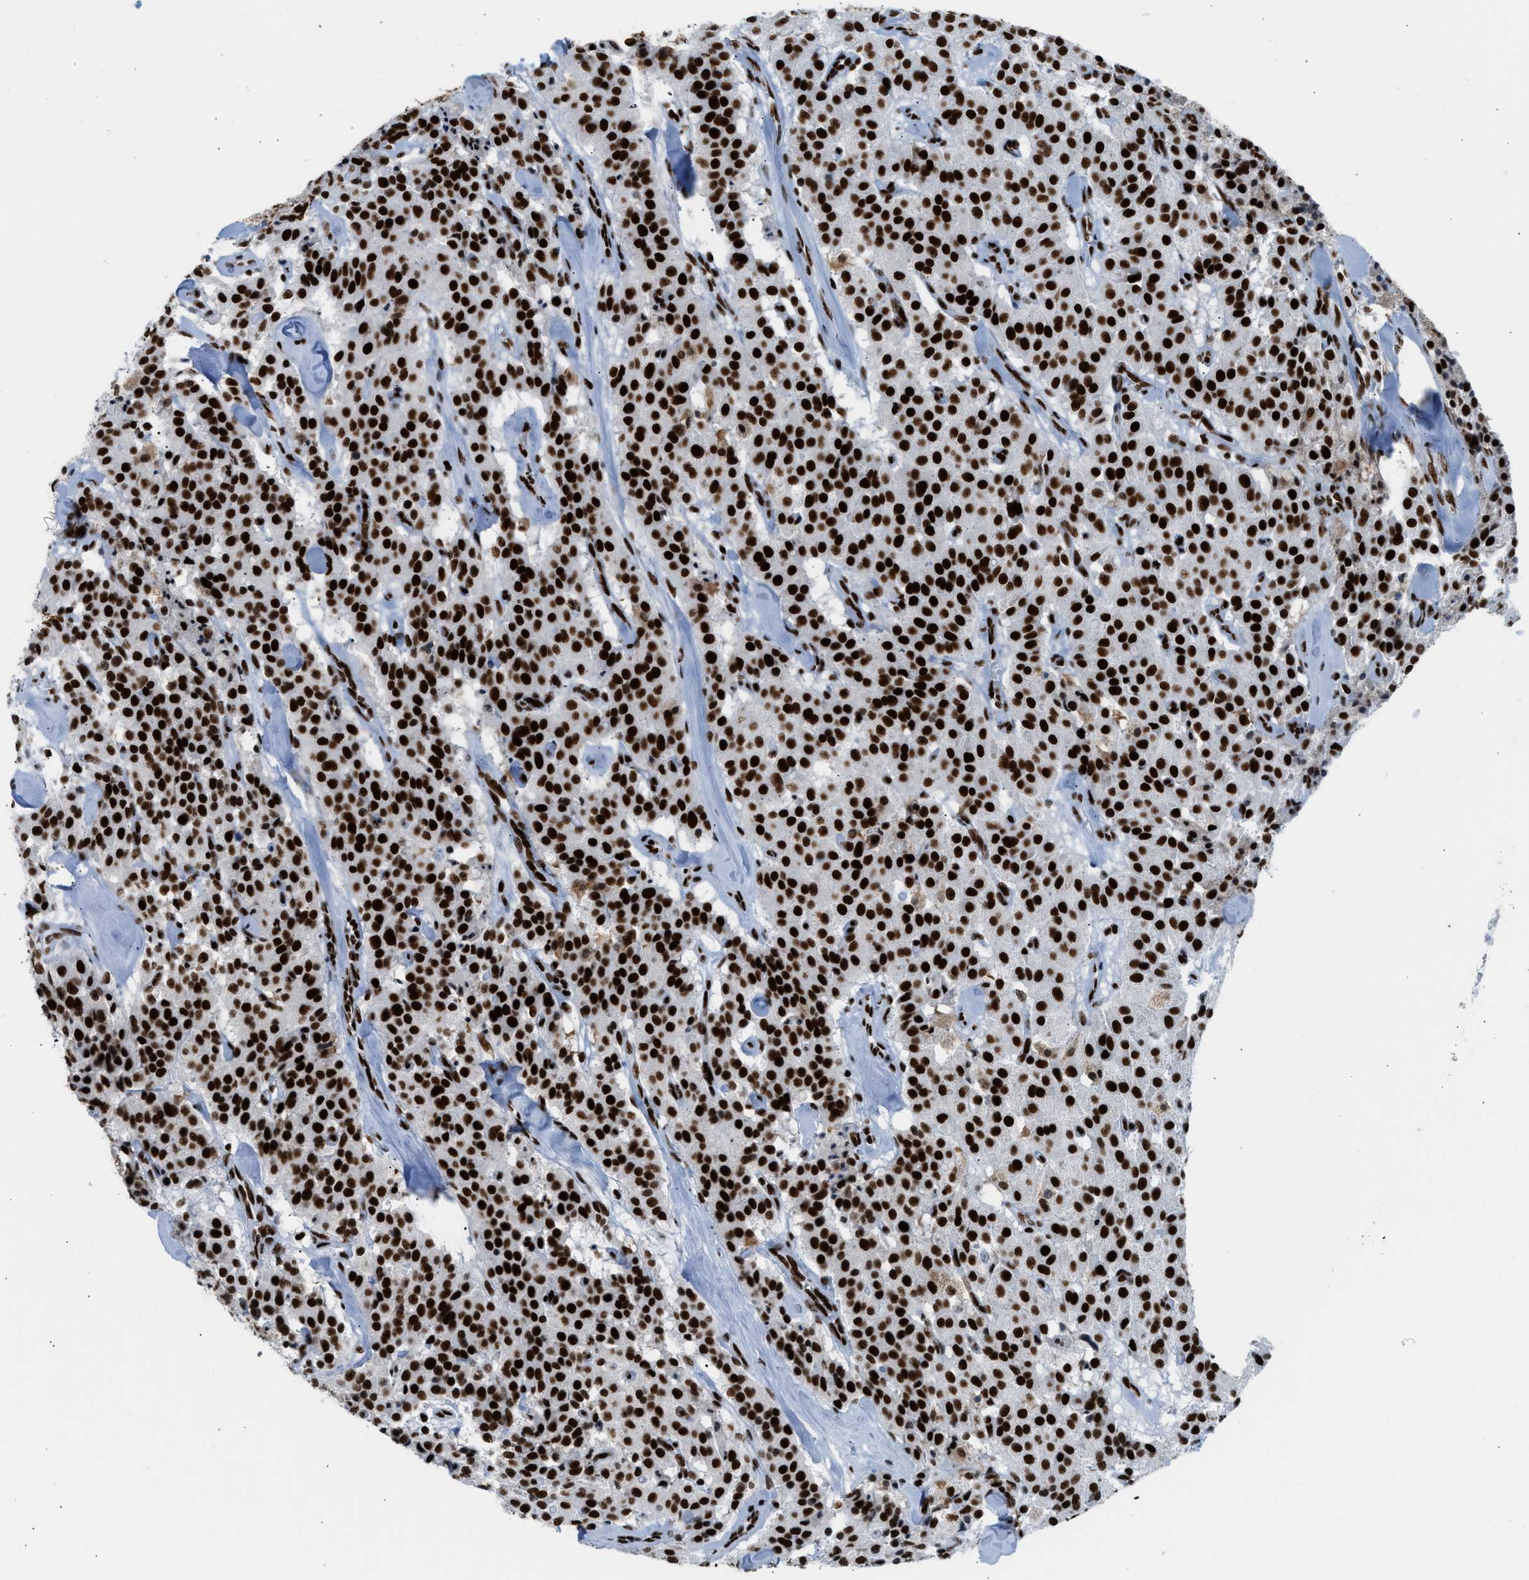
{"staining": {"intensity": "strong", "quantity": ">75%", "location": "nuclear"}, "tissue": "carcinoid", "cell_type": "Tumor cells", "image_type": "cancer", "snomed": [{"axis": "morphology", "description": "Carcinoid, malignant, NOS"}, {"axis": "topography", "description": "Lung"}], "caption": "A high-resolution histopathology image shows immunohistochemistry staining of carcinoid, which exhibits strong nuclear staining in approximately >75% of tumor cells.", "gene": "PIF1", "patient": {"sex": "male", "age": 30}}